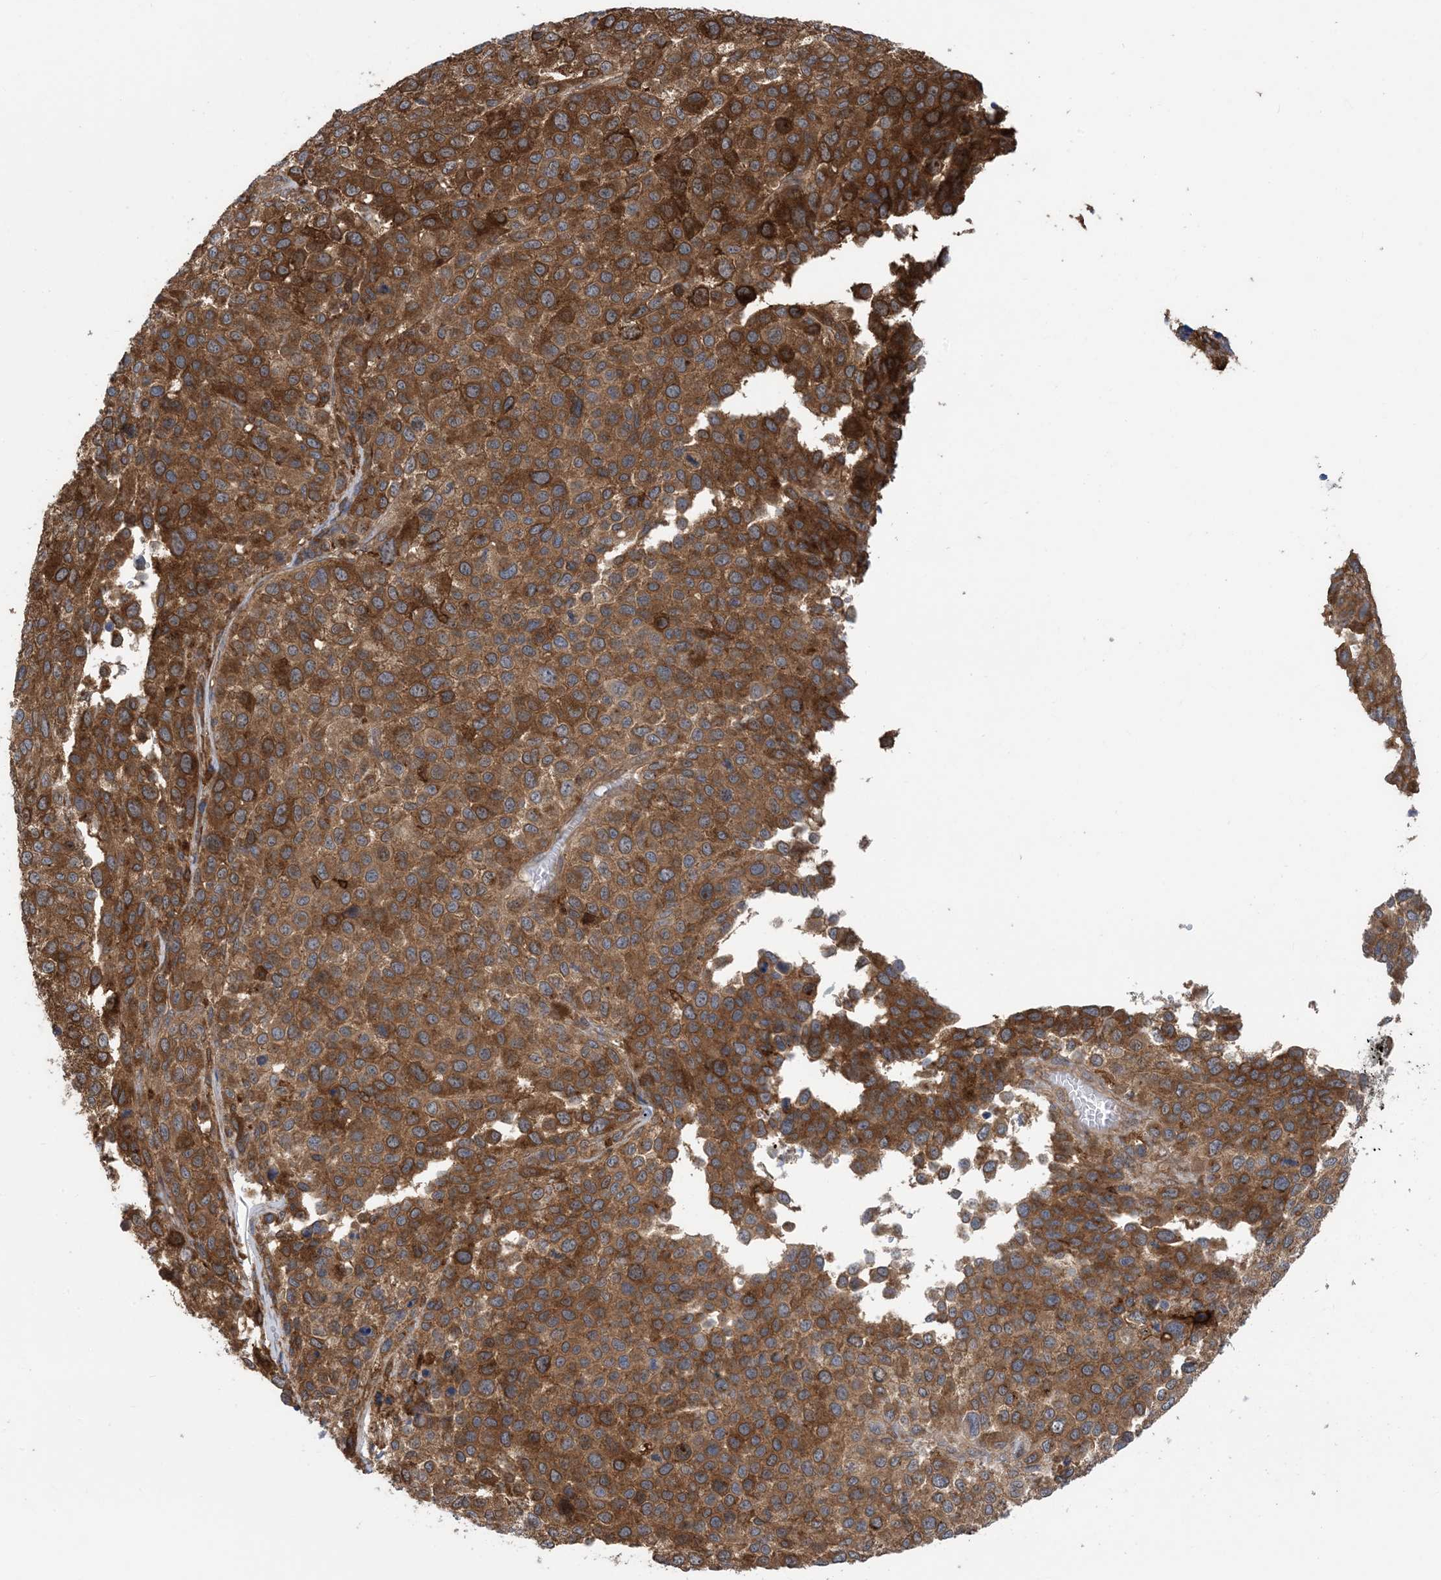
{"staining": {"intensity": "moderate", "quantity": ">75%", "location": "cytoplasmic/membranous"}, "tissue": "melanoma", "cell_type": "Tumor cells", "image_type": "cancer", "snomed": [{"axis": "morphology", "description": "Malignant melanoma, NOS"}, {"axis": "topography", "description": "Skin of trunk"}], "caption": "Malignant melanoma was stained to show a protein in brown. There is medium levels of moderate cytoplasmic/membranous staining in about >75% of tumor cells.", "gene": "HS1BP3", "patient": {"sex": "male", "age": 71}}